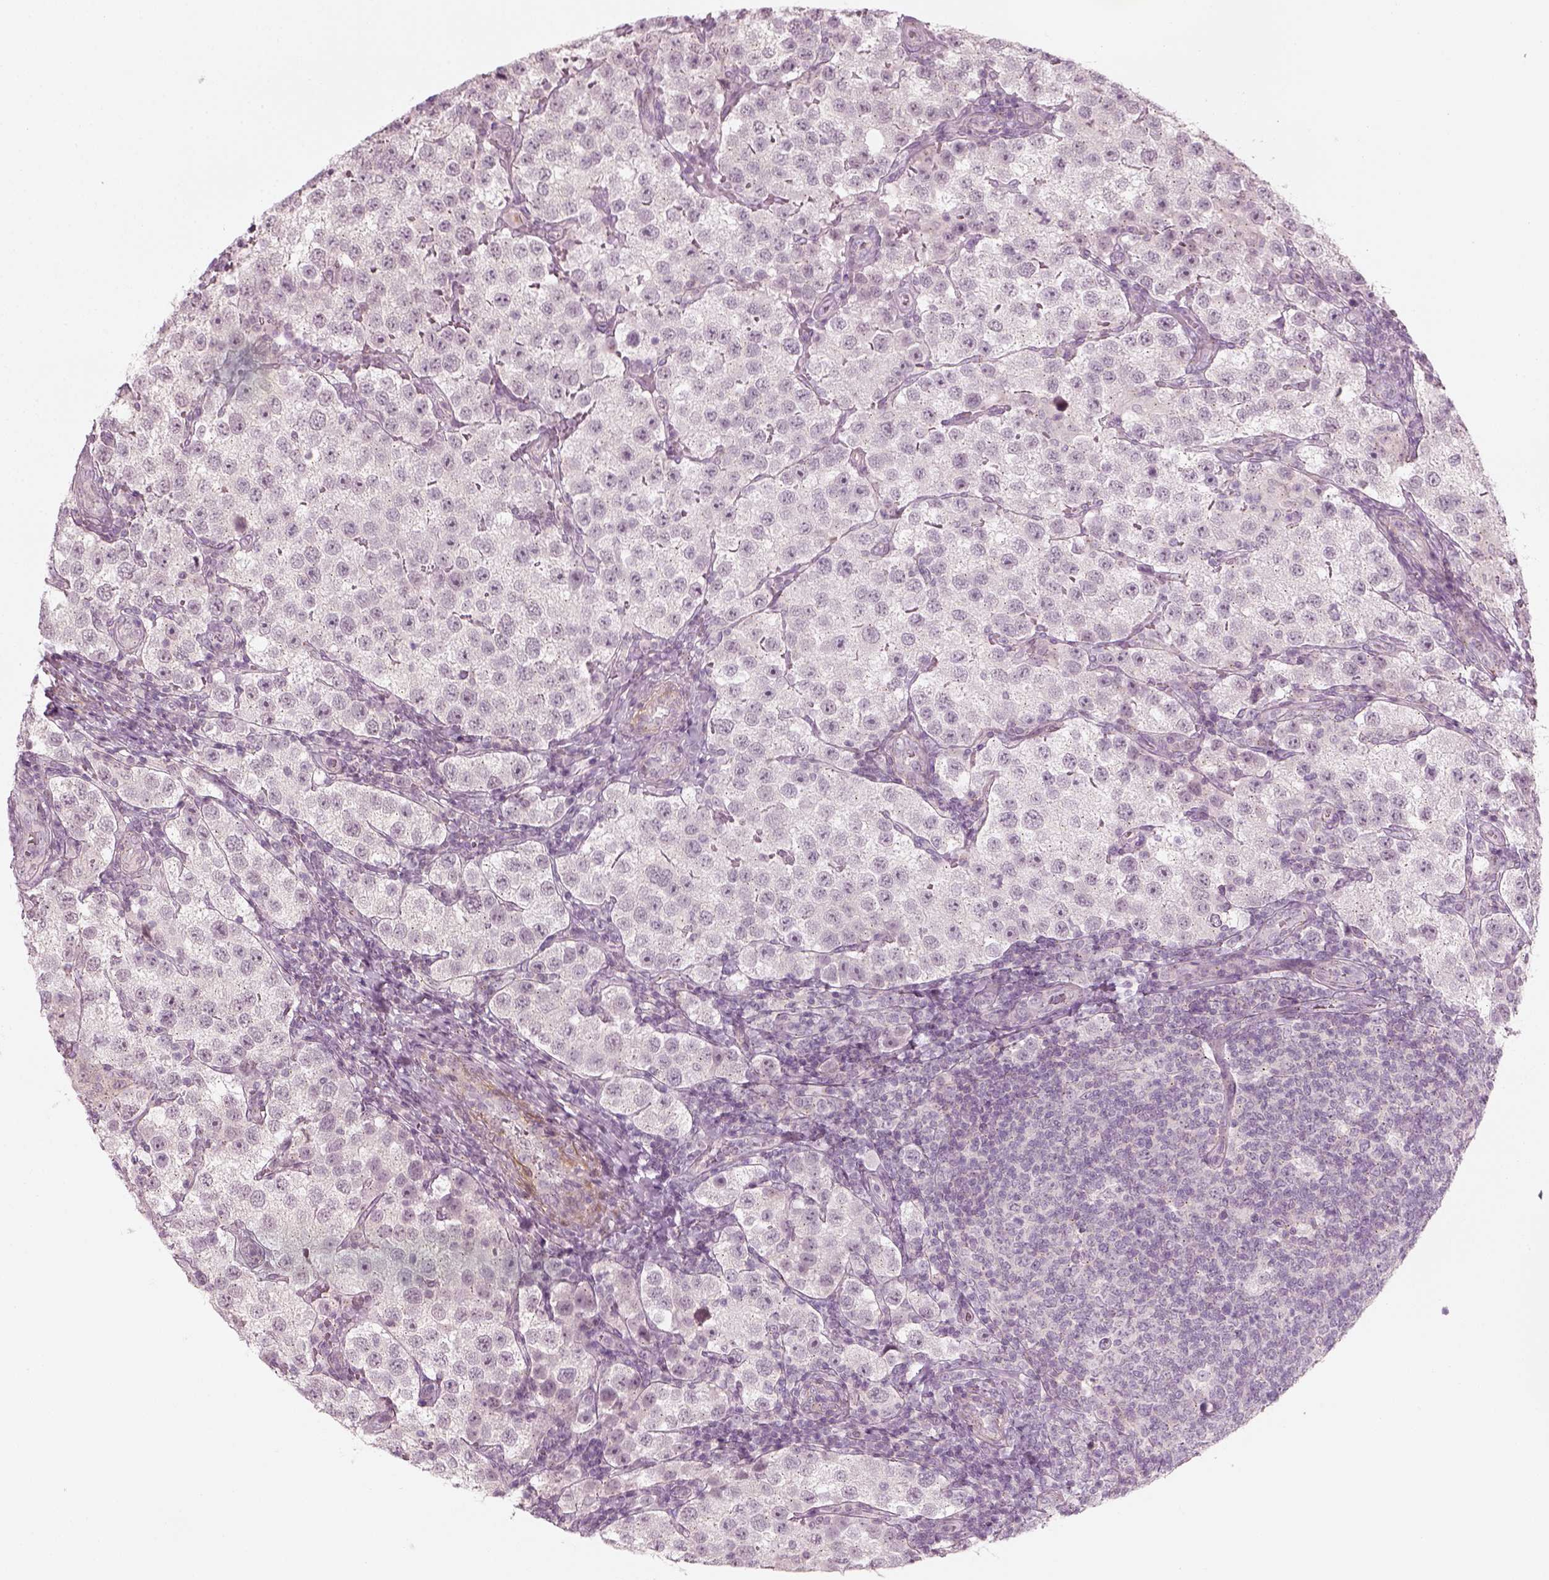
{"staining": {"intensity": "negative", "quantity": "none", "location": "none"}, "tissue": "testis cancer", "cell_type": "Tumor cells", "image_type": "cancer", "snomed": [{"axis": "morphology", "description": "Seminoma, NOS"}, {"axis": "topography", "description": "Testis"}], "caption": "Micrograph shows no significant protein positivity in tumor cells of testis cancer. (DAB (3,3'-diaminobenzidine) immunohistochemistry (IHC) with hematoxylin counter stain).", "gene": "MLIP", "patient": {"sex": "male", "age": 37}}